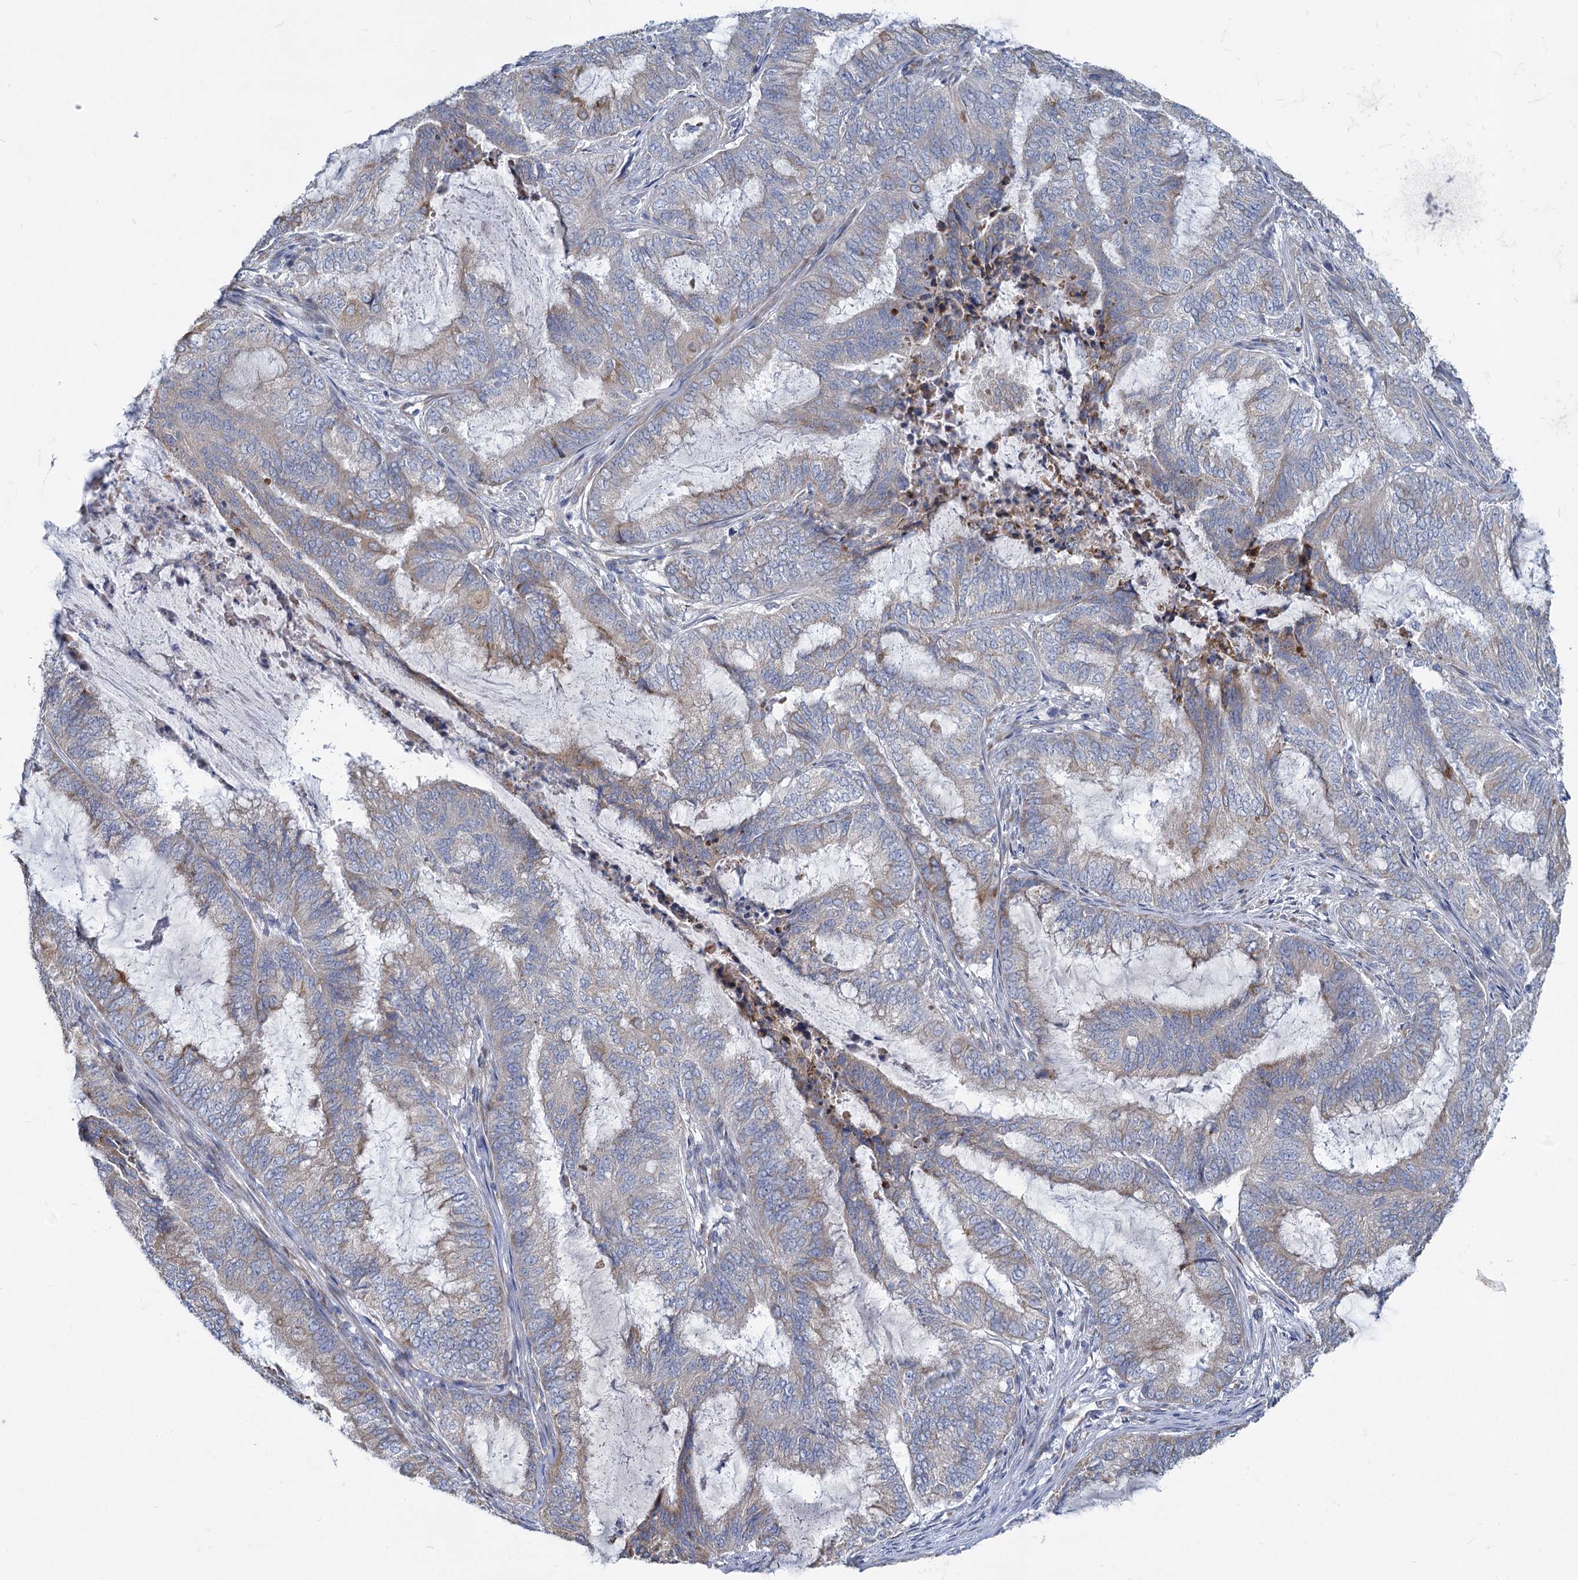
{"staining": {"intensity": "weak", "quantity": "<25%", "location": "cytoplasmic/membranous"}, "tissue": "endometrial cancer", "cell_type": "Tumor cells", "image_type": "cancer", "snomed": [{"axis": "morphology", "description": "Adenocarcinoma, NOS"}, {"axis": "topography", "description": "Endometrium"}], "caption": "Human endometrial cancer (adenocarcinoma) stained for a protein using immunohistochemistry shows no staining in tumor cells.", "gene": "PRSS35", "patient": {"sex": "female", "age": 51}}